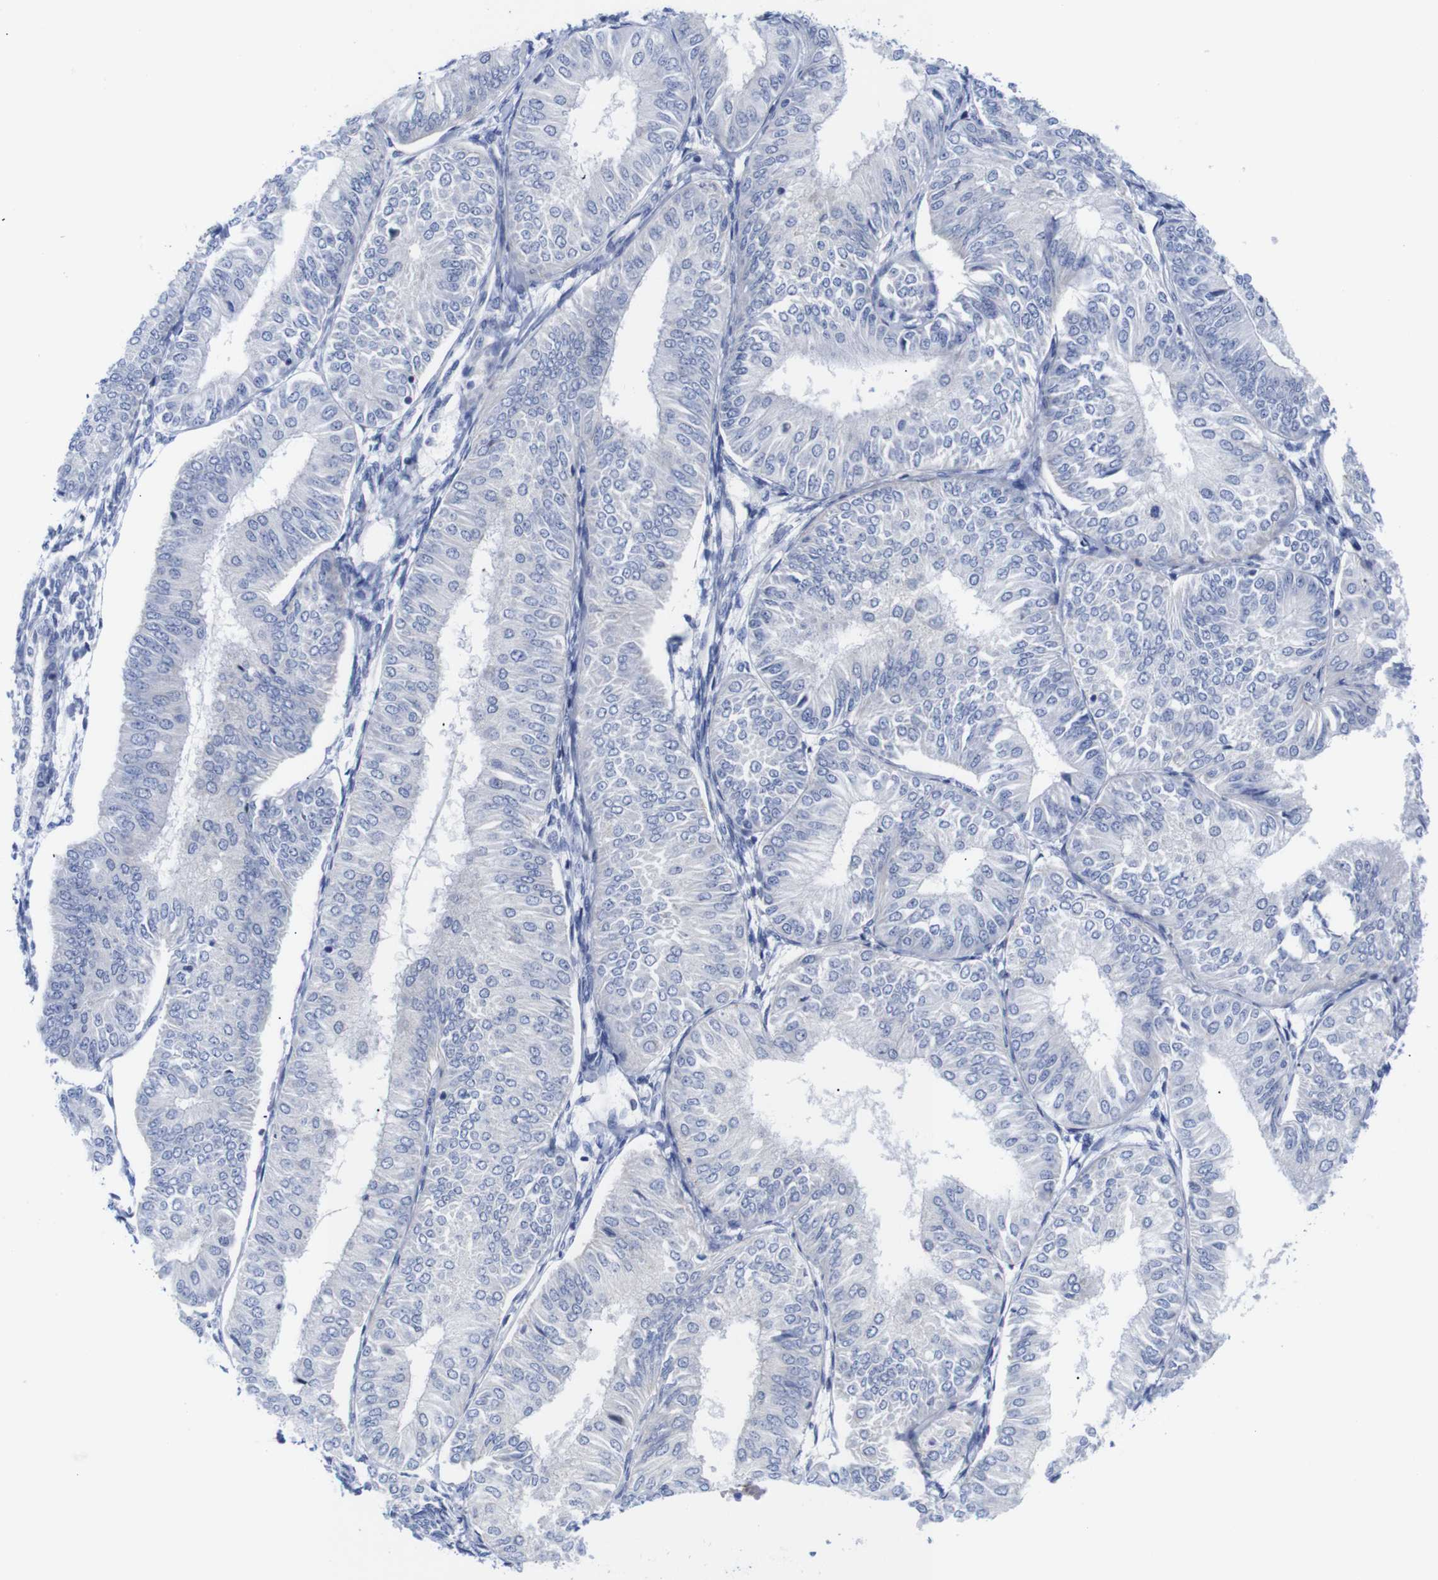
{"staining": {"intensity": "negative", "quantity": "none", "location": "none"}, "tissue": "endometrial cancer", "cell_type": "Tumor cells", "image_type": "cancer", "snomed": [{"axis": "morphology", "description": "Adenocarcinoma, NOS"}, {"axis": "topography", "description": "Endometrium"}], "caption": "A high-resolution micrograph shows immunohistochemistry staining of endometrial cancer (adenocarcinoma), which exhibits no significant staining in tumor cells. The staining is performed using DAB (3,3'-diaminobenzidine) brown chromogen with nuclei counter-stained in using hematoxylin.", "gene": "LRRC55", "patient": {"sex": "female", "age": 58}}